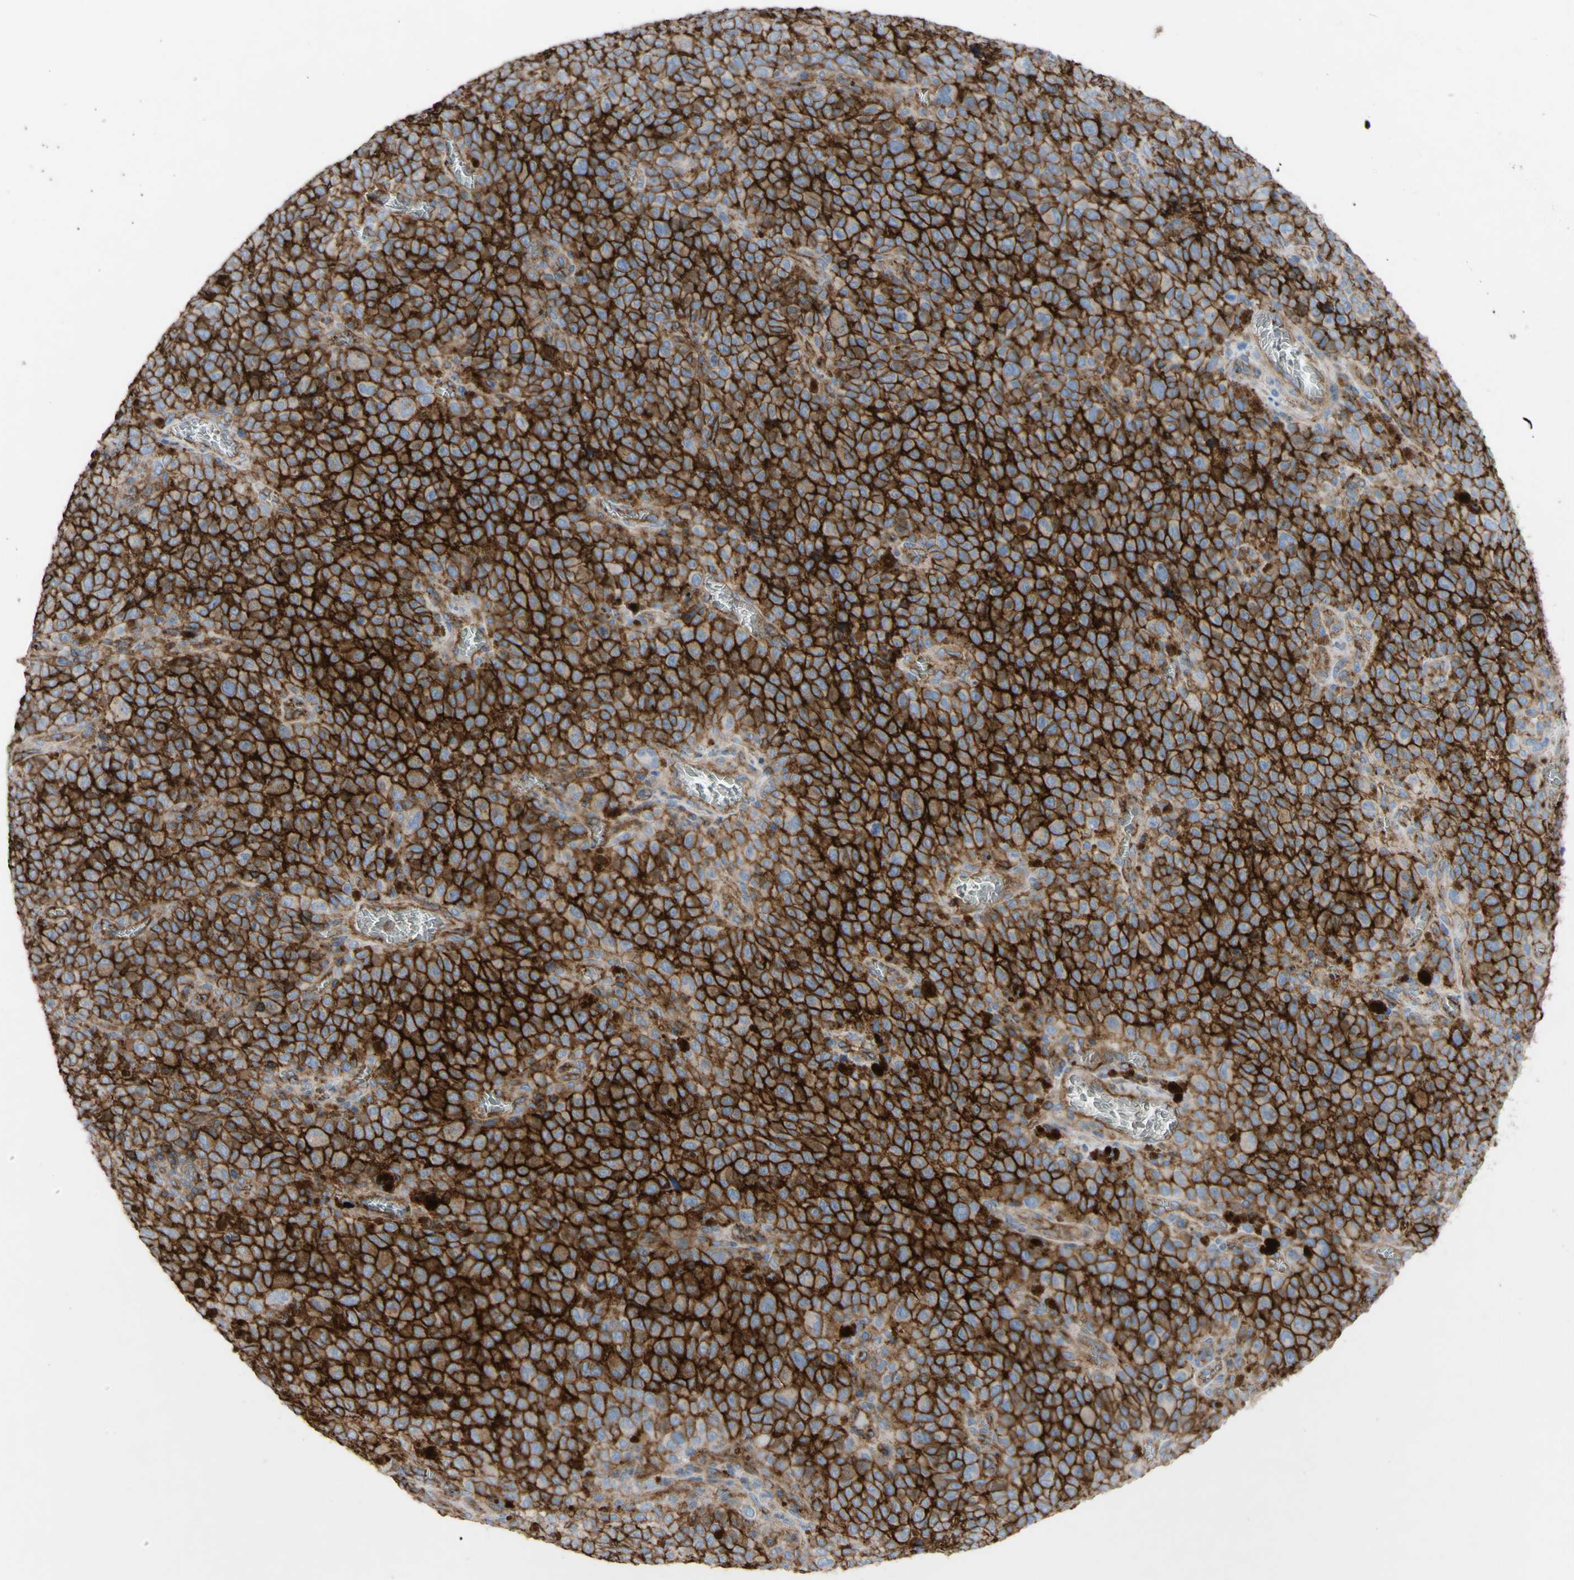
{"staining": {"intensity": "strong", "quantity": ">75%", "location": "cytoplasmic/membranous"}, "tissue": "melanoma", "cell_type": "Tumor cells", "image_type": "cancer", "snomed": [{"axis": "morphology", "description": "Malignant melanoma, NOS"}, {"axis": "topography", "description": "Skin"}], "caption": "Immunohistochemical staining of human malignant melanoma exhibits high levels of strong cytoplasmic/membranous positivity in approximately >75% of tumor cells.", "gene": "ATP2A3", "patient": {"sex": "female", "age": 82}}